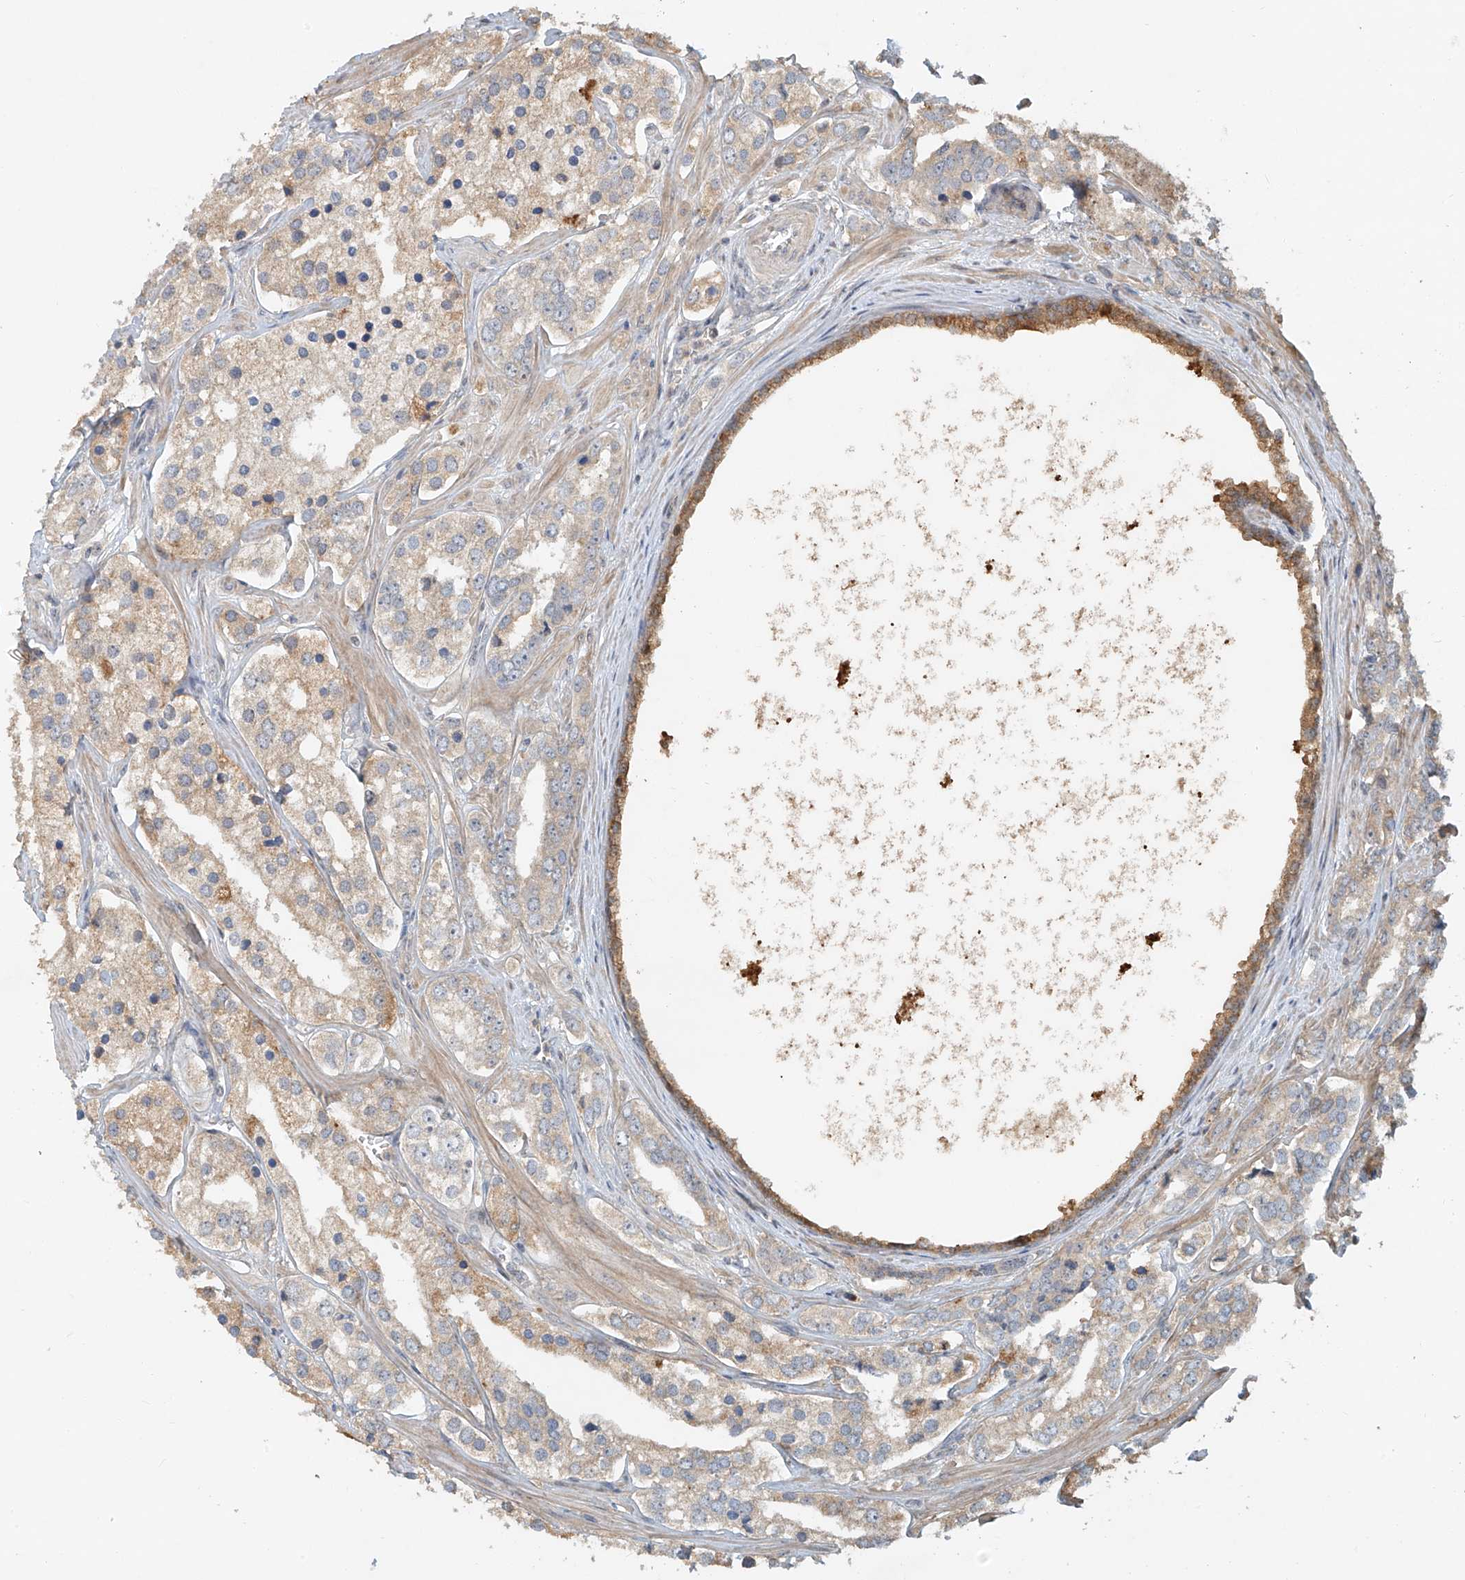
{"staining": {"intensity": "weak", "quantity": "25%-75%", "location": "cytoplasmic/membranous"}, "tissue": "prostate cancer", "cell_type": "Tumor cells", "image_type": "cancer", "snomed": [{"axis": "morphology", "description": "Adenocarcinoma, High grade"}, {"axis": "topography", "description": "Prostate"}], "caption": "An IHC photomicrograph of neoplastic tissue is shown. Protein staining in brown labels weak cytoplasmic/membranous positivity in prostate cancer (high-grade adenocarcinoma) within tumor cells.", "gene": "TMEM61", "patient": {"sex": "male", "age": 66}}